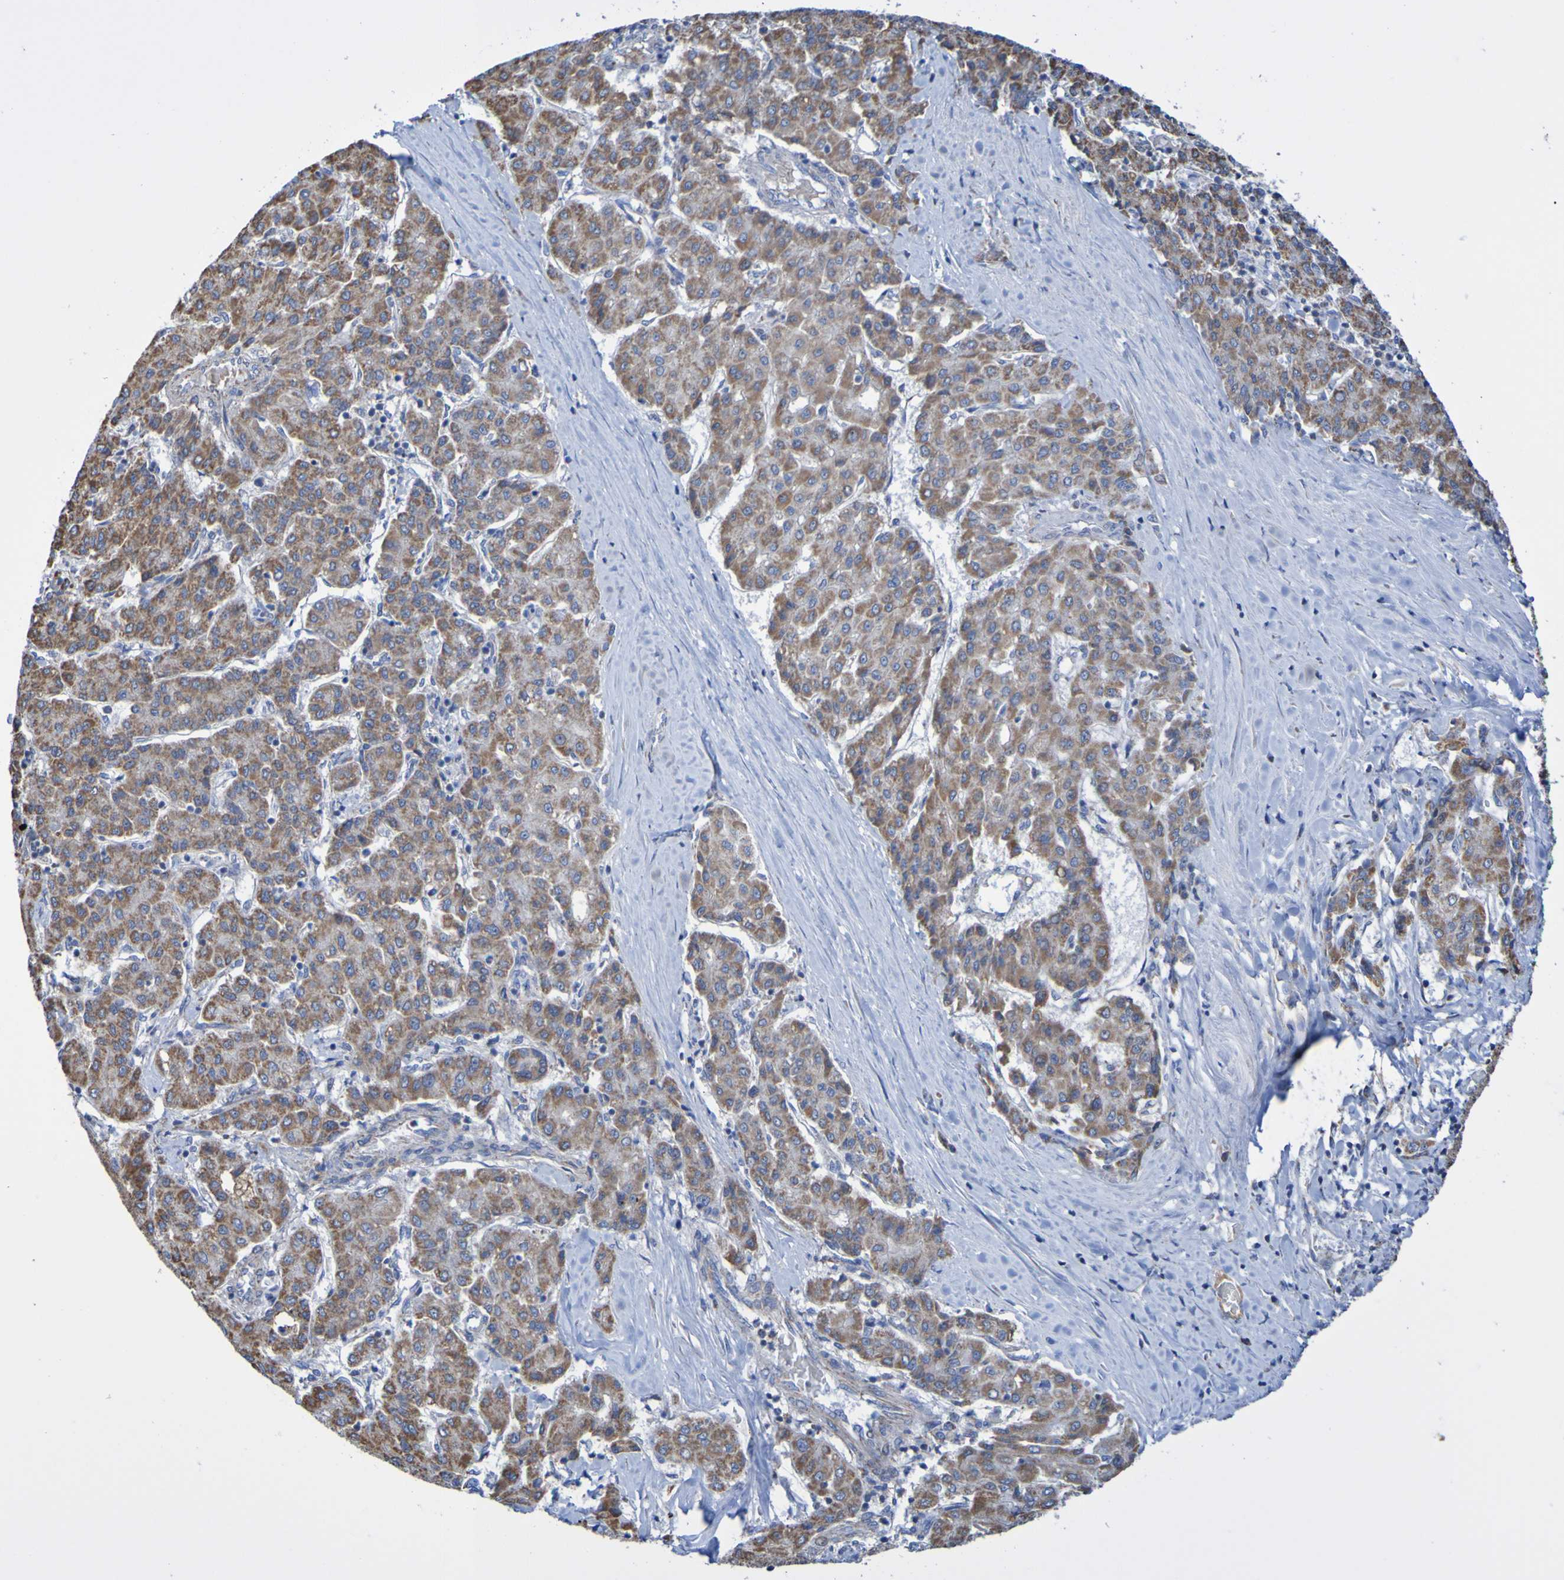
{"staining": {"intensity": "moderate", "quantity": ">75%", "location": "cytoplasmic/membranous"}, "tissue": "liver cancer", "cell_type": "Tumor cells", "image_type": "cancer", "snomed": [{"axis": "morphology", "description": "Carcinoma, Hepatocellular, NOS"}, {"axis": "topography", "description": "Liver"}], "caption": "An image of human liver cancer stained for a protein exhibits moderate cytoplasmic/membranous brown staining in tumor cells. (DAB = brown stain, brightfield microscopy at high magnification).", "gene": "CNTN2", "patient": {"sex": "male", "age": 65}}